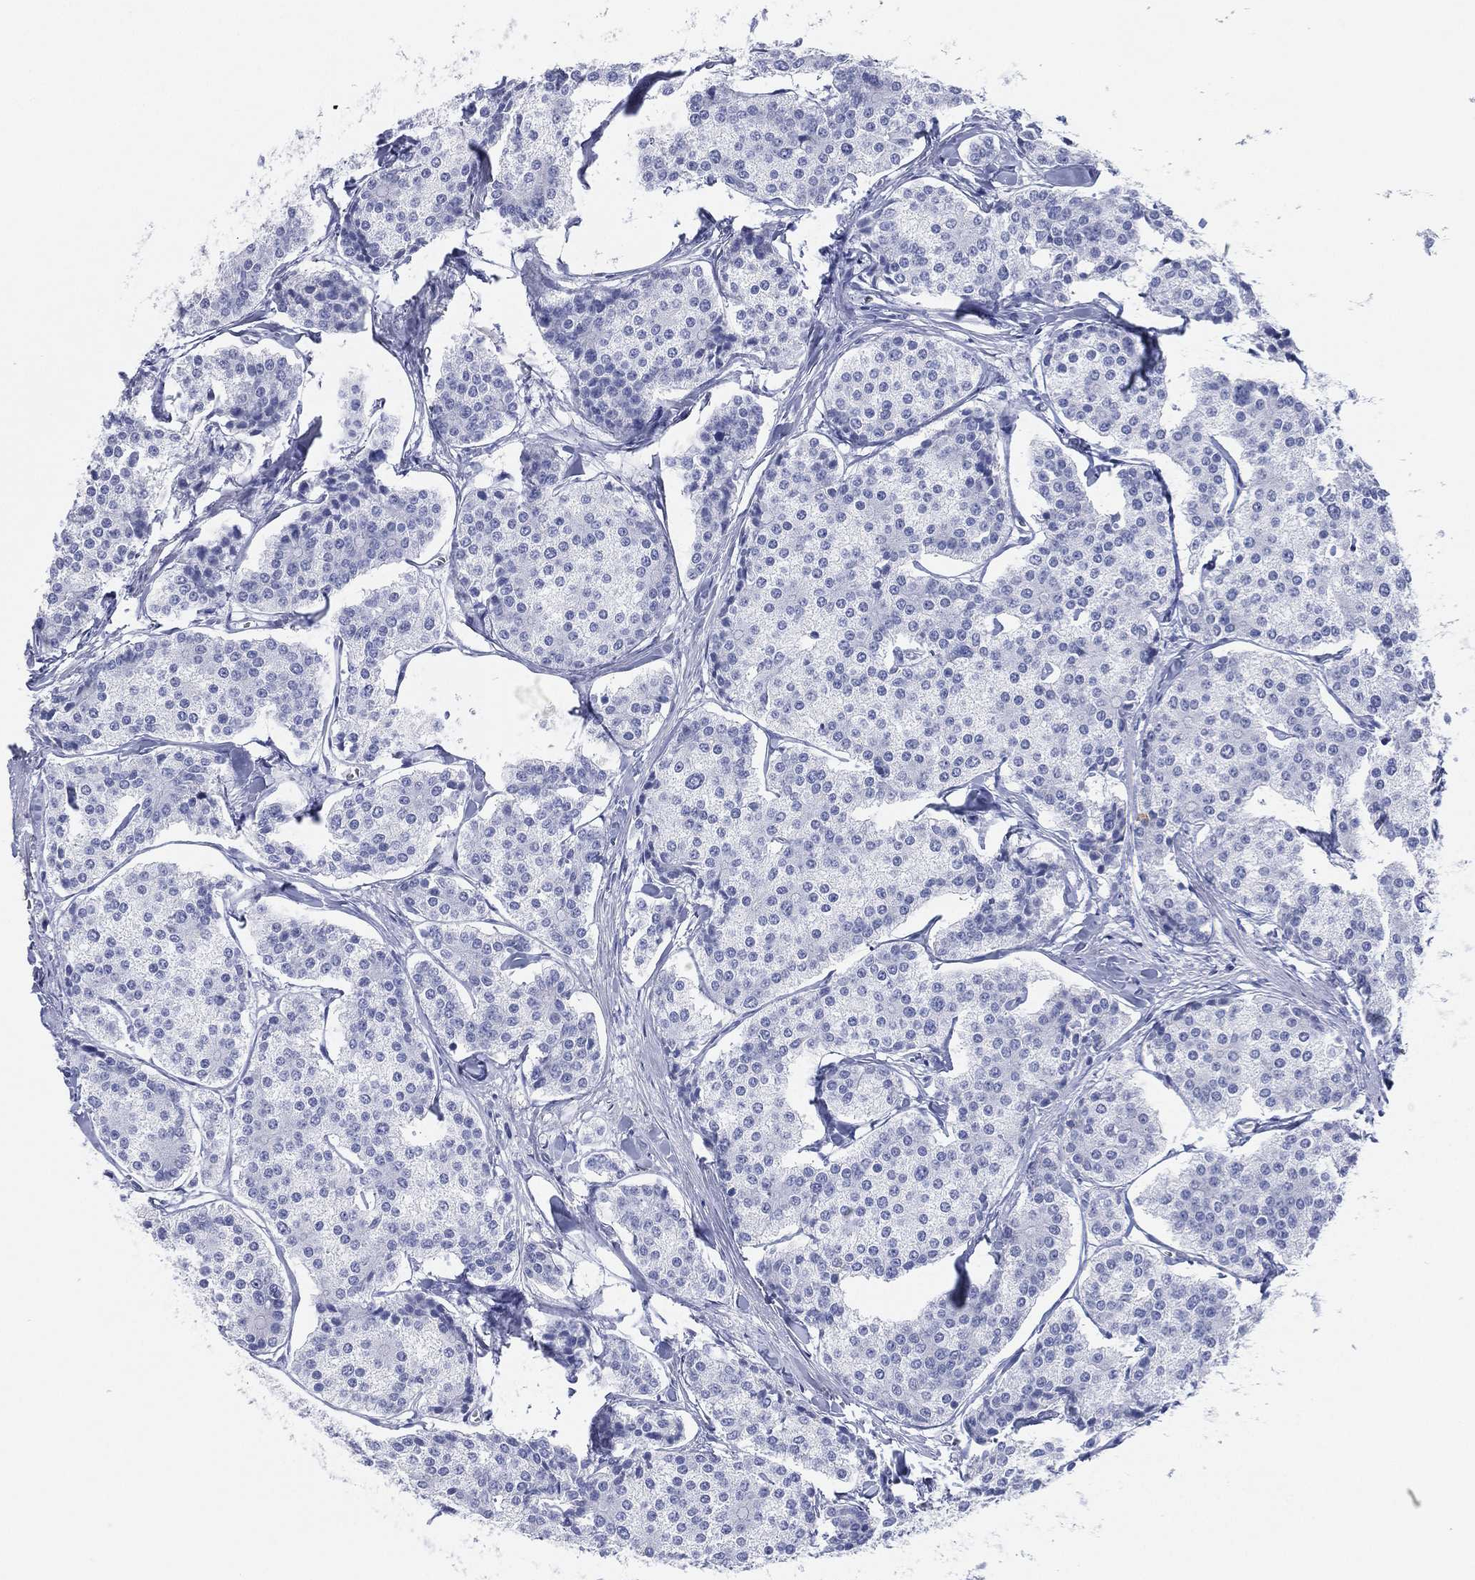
{"staining": {"intensity": "negative", "quantity": "none", "location": "none"}, "tissue": "carcinoid", "cell_type": "Tumor cells", "image_type": "cancer", "snomed": [{"axis": "morphology", "description": "Carcinoid, malignant, NOS"}, {"axis": "topography", "description": "Small intestine"}], "caption": "Histopathology image shows no protein positivity in tumor cells of carcinoid tissue. (Brightfield microscopy of DAB immunohistochemistry (IHC) at high magnification).", "gene": "CD79A", "patient": {"sex": "female", "age": 65}}